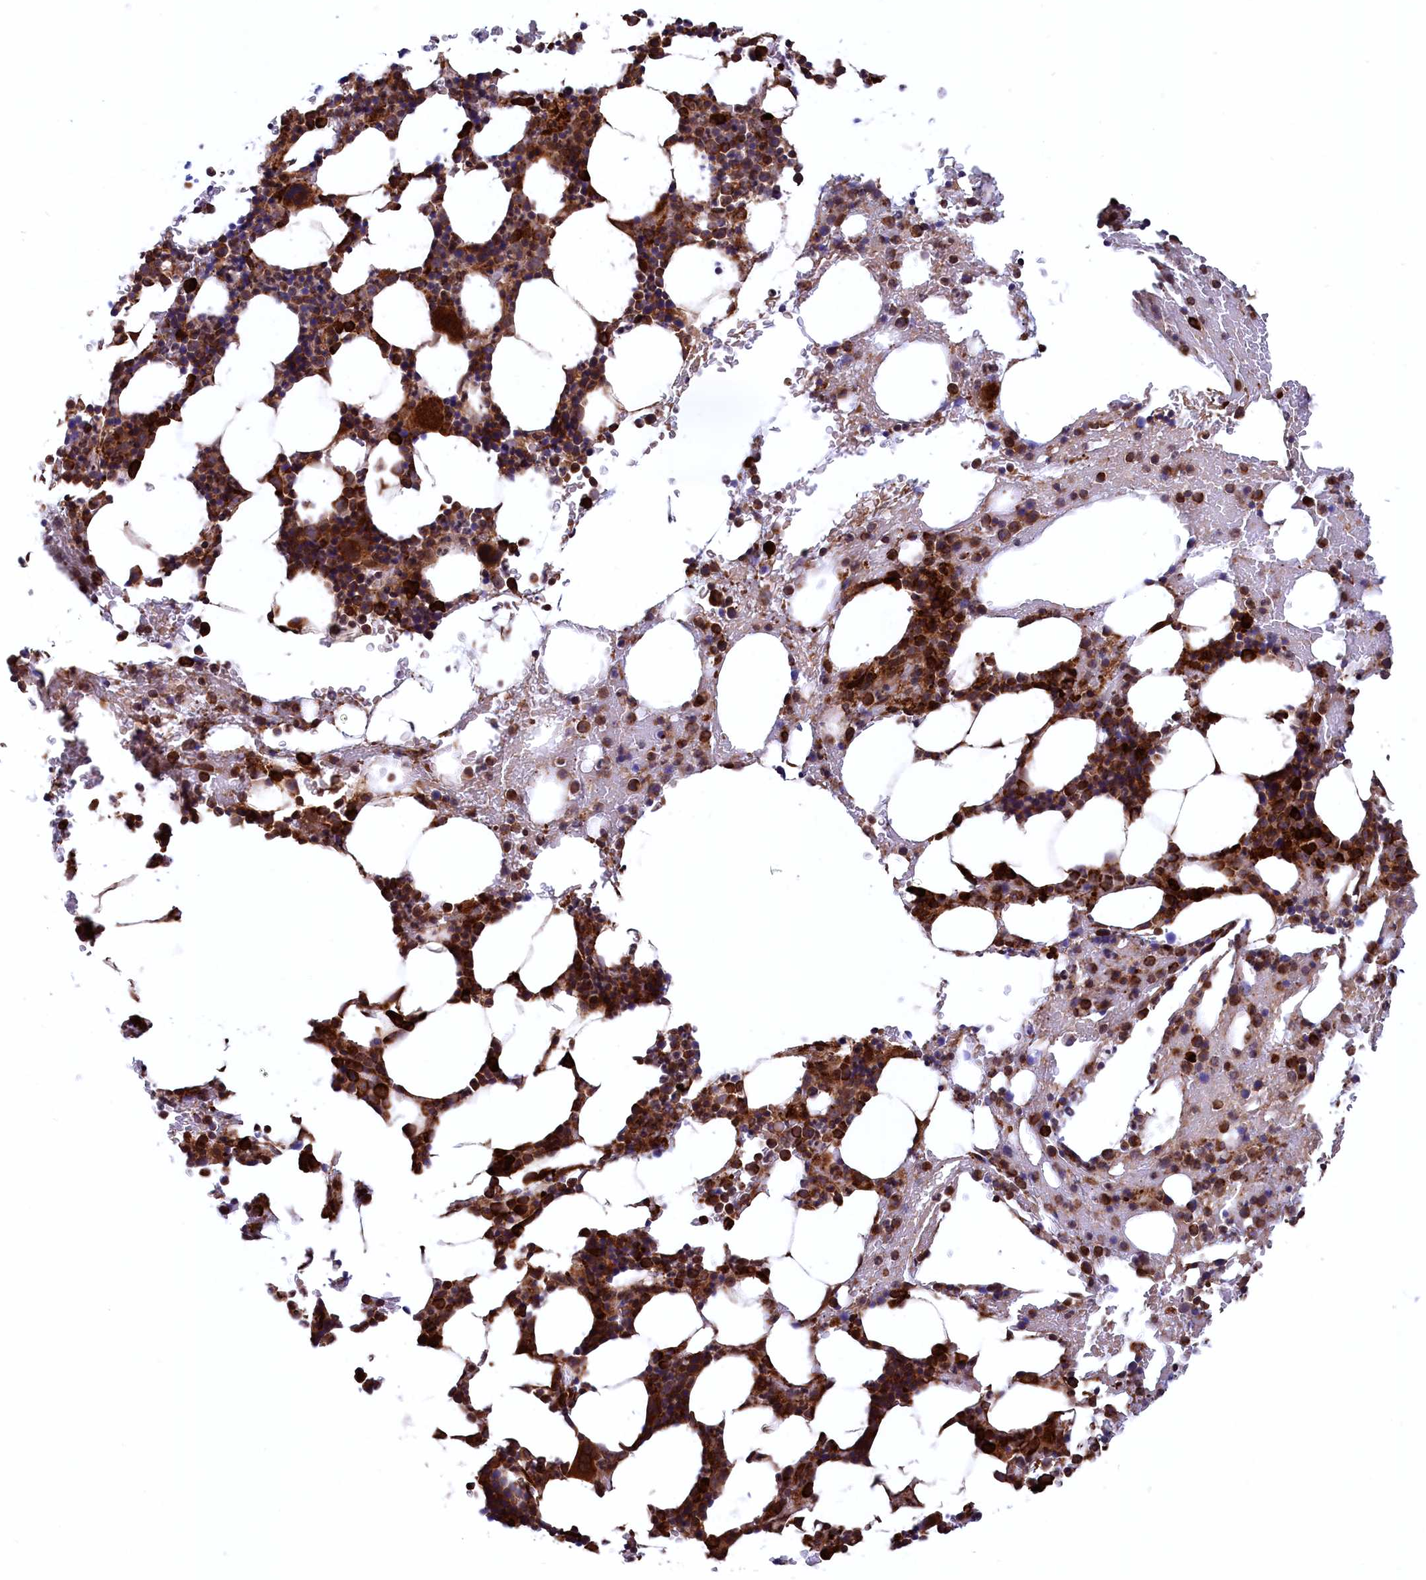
{"staining": {"intensity": "strong", "quantity": ">75%", "location": "cytoplasmic/membranous"}, "tissue": "bone marrow", "cell_type": "Hematopoietic cells", "image_type": "normal", "snomed": [{"axis": "morphology", "description": "Normal tissue, NOS"}, {"axis": "morphology", "description": "Inflammation, NOS"}, {"axis": "topography", "description": "Bone marrow"}], "caption": "Hematopoietic cells show high levels of strong cytoplasmic/membranous positivity in about >75% of cells in normal human bone marrow.", "gene": "PLA2G4C", "patient": {"sex": "male", "age": 41}}